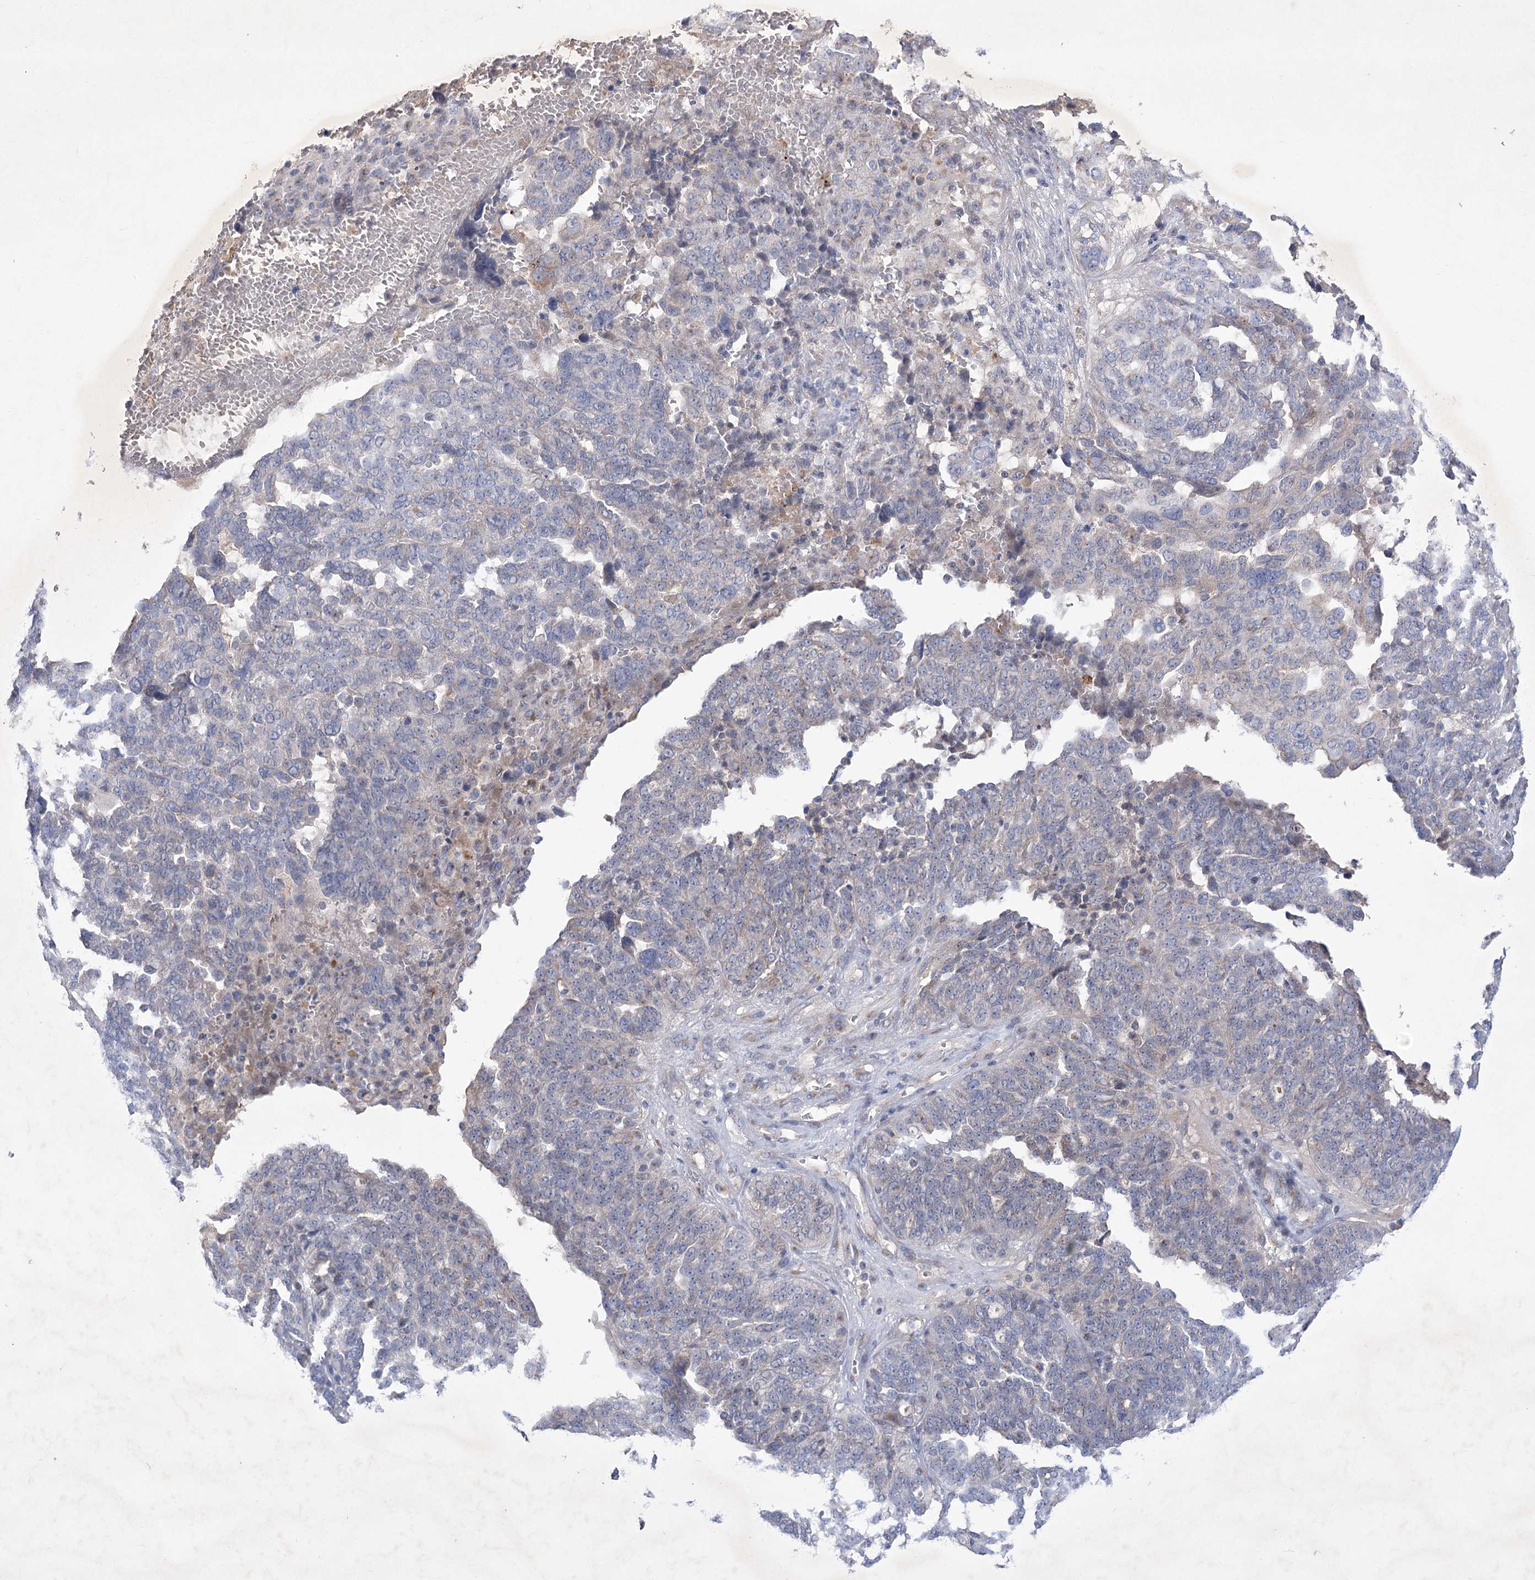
{"staining": {"intensity": "negative", "quantity": "none", "location": "none"}, "tissue": "ovarian cancer", "cell_type": "Tumor cells", "image_type": "cancer", "snomed": [{"axis": "morphology", "description": "Cystadenocarcinoma, serous, NOS"}, {"axis": "topography", "description": "Ovary"}], "caption": "This is an immunohistochemistry photomicrograph of serous cystadenocarcinoma (ovarian). There is no staining in tumor cells.", "gene": "GBF1", "patient": {"sex": "female", "age": 59}}